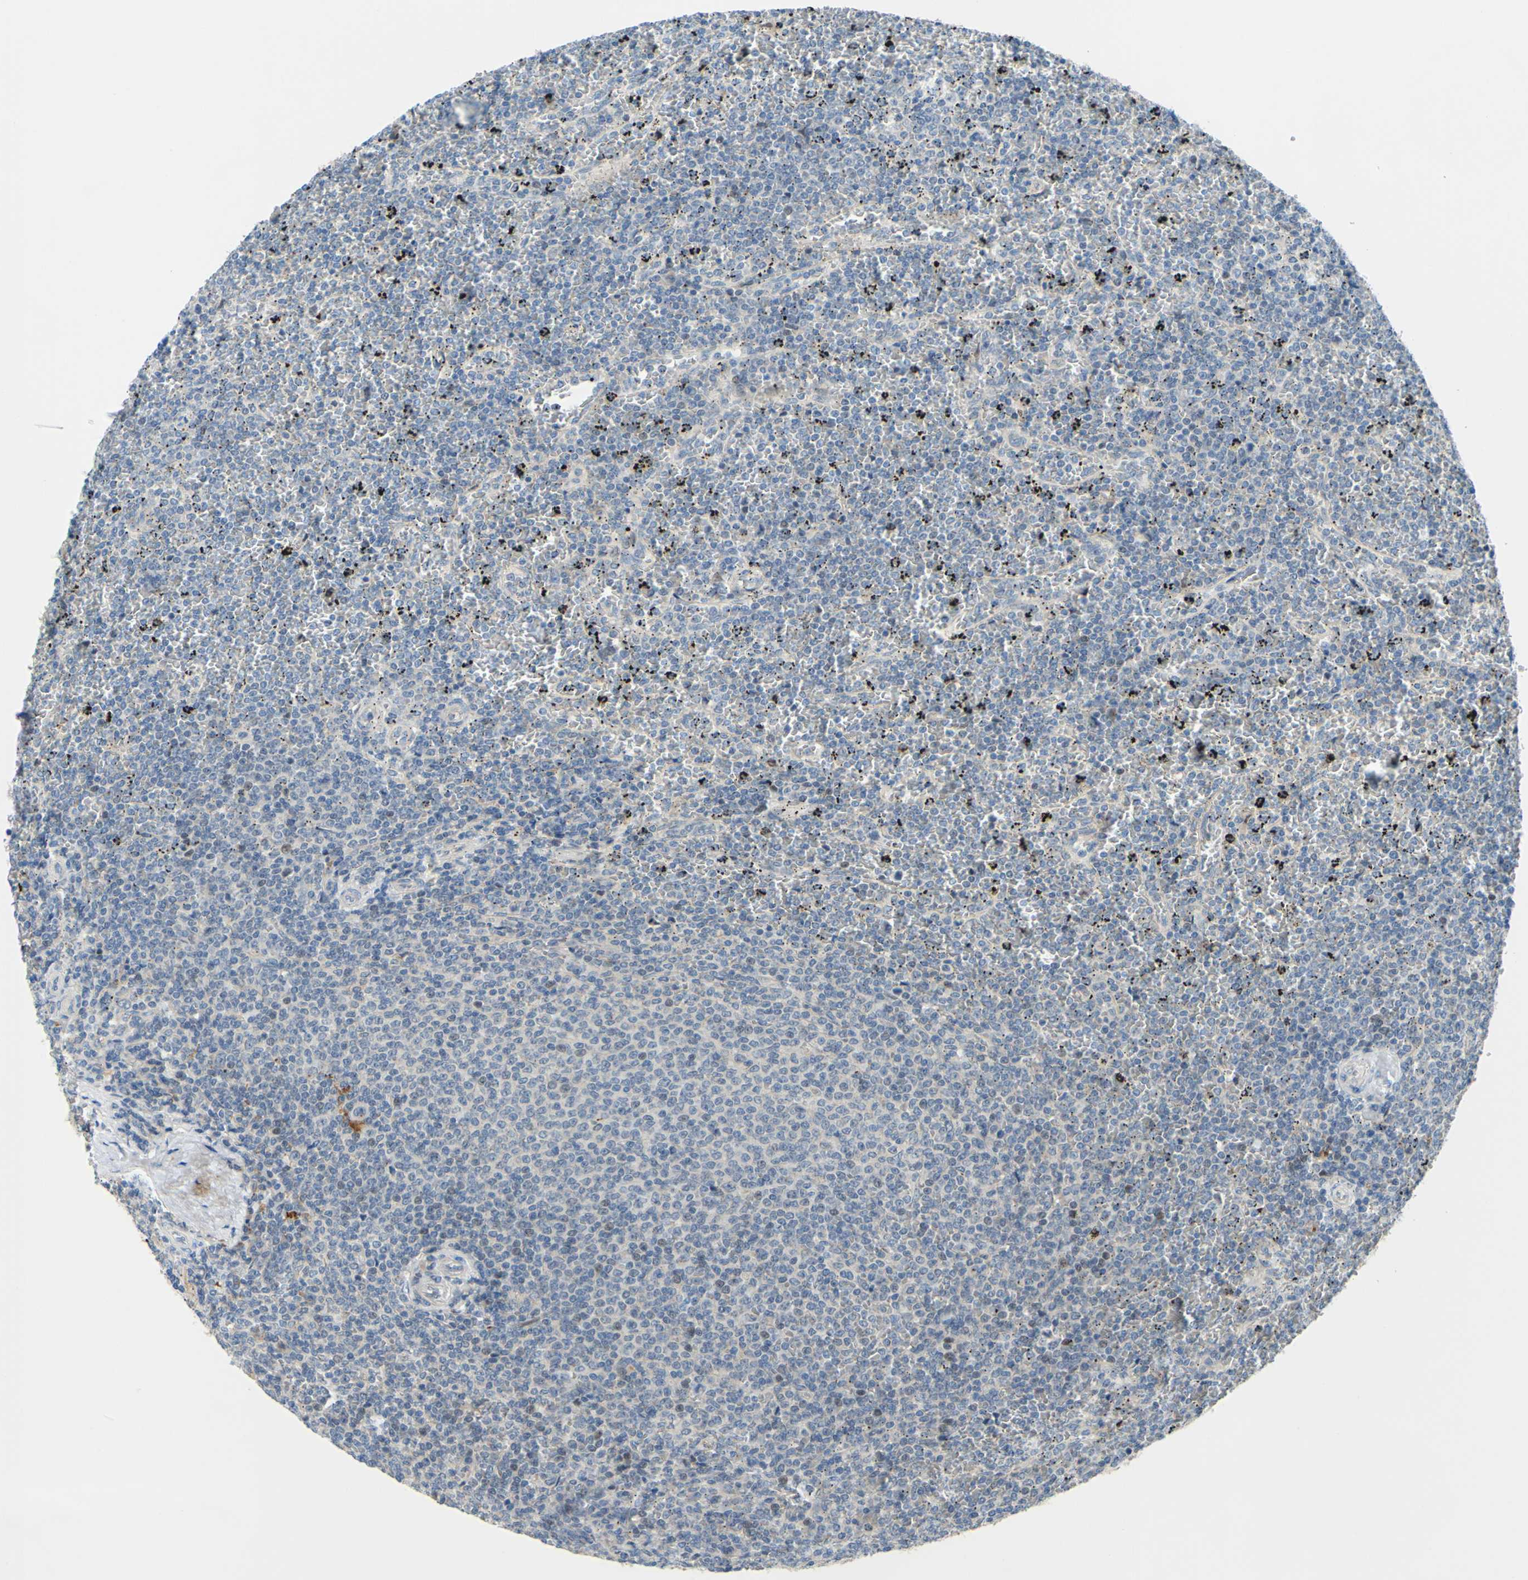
{"staining": {"intensity": "weak", "quantity": "<25%", "location": "cytoplasmic/membranous"}, "tissue": "lymphoma", "cell_type": "Tumor cells", "image_type": "cancer", "snomed": [{"axis": "morphology", "description": "Malignant lymphoma, non-Hodgkin's type, Low grade"}, {"axis": "topography", "description": "Spleen"}], "caption": "A high-resolution image shows IHC staining of lymphoma, which demonstrates no significant expression in tumor cells.", "gene": "ARHGAP1", "patient": {"sex": "female", "age": 77}}